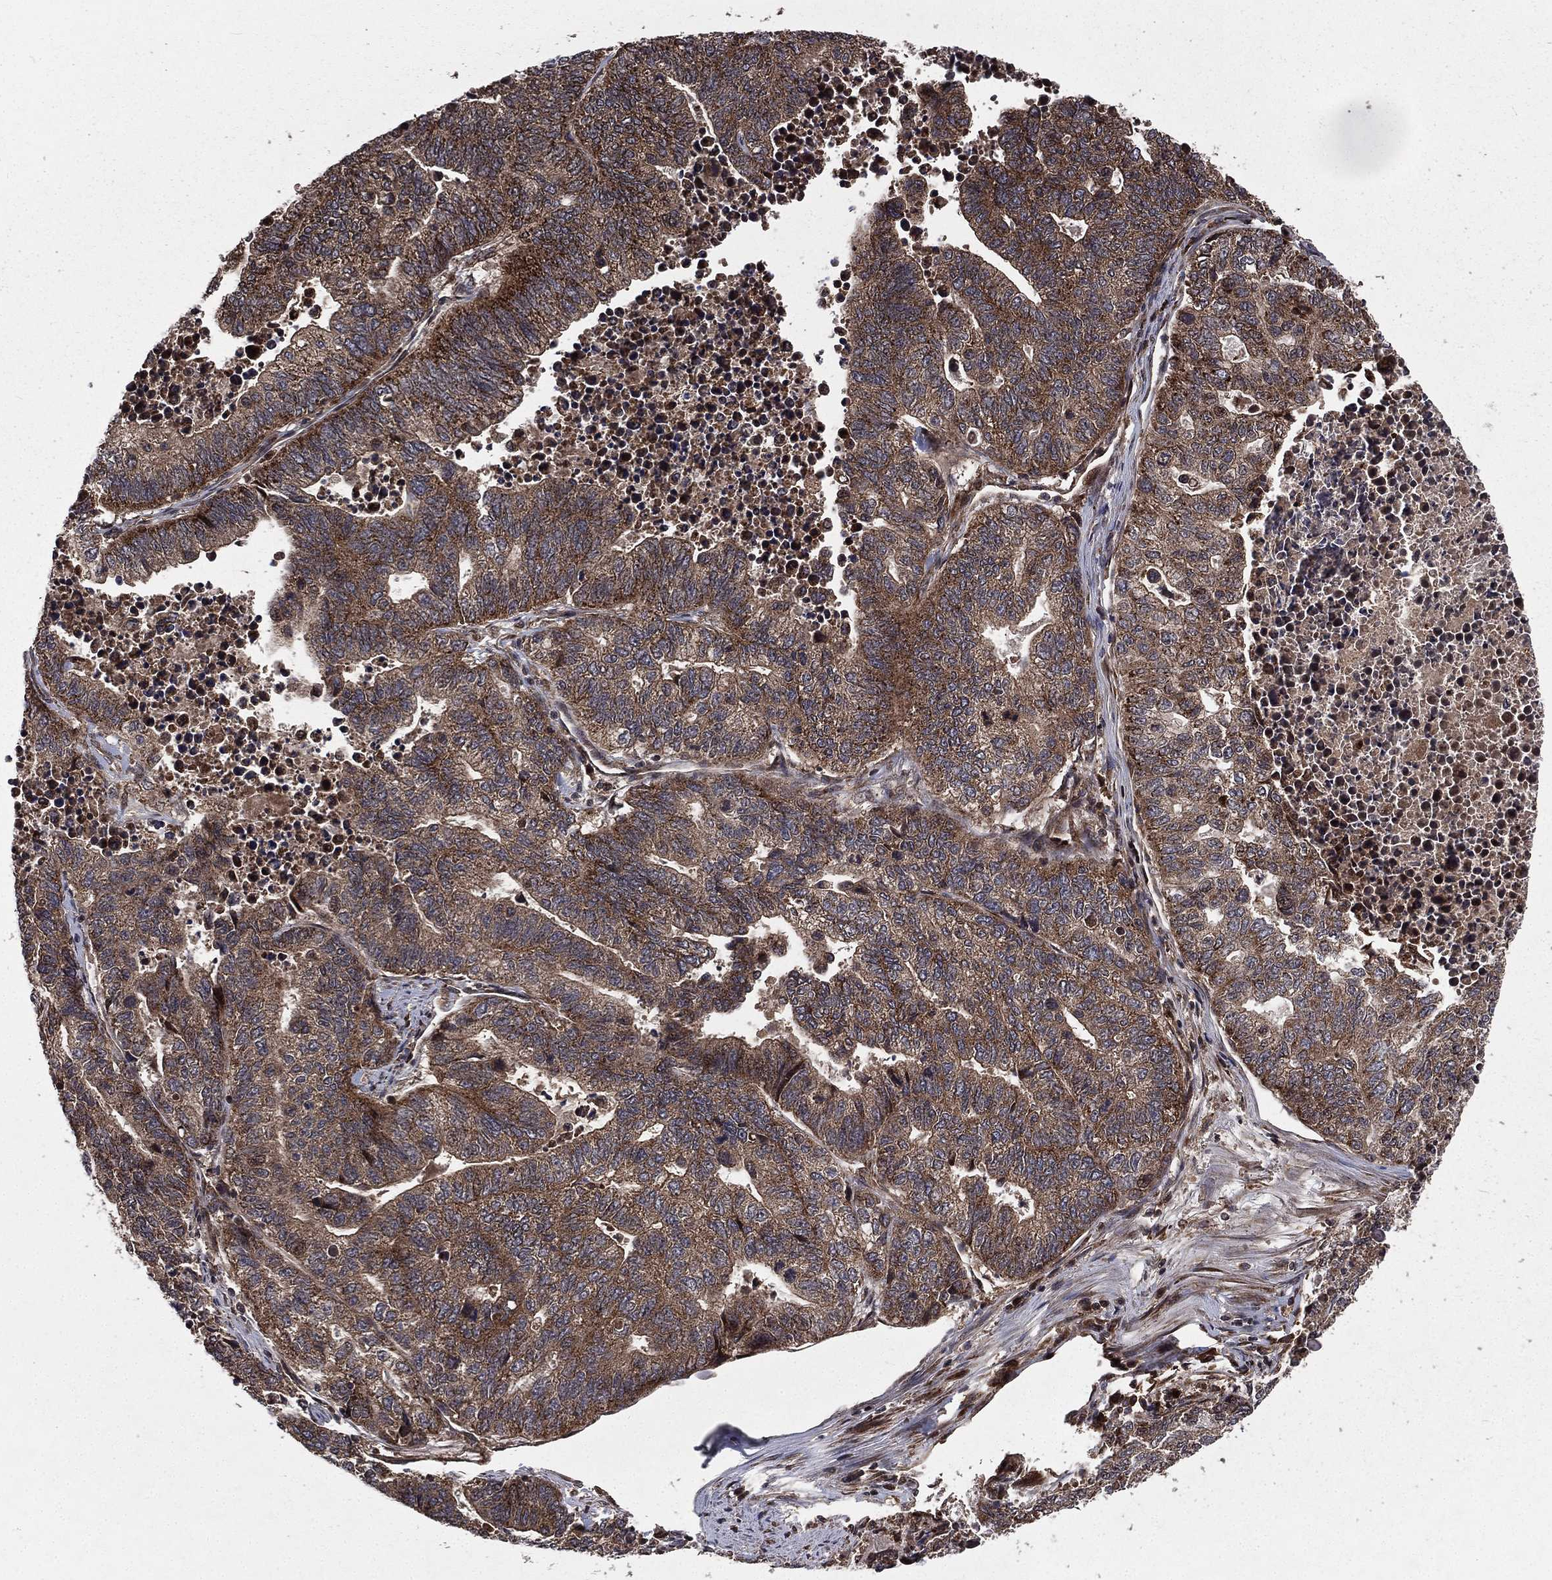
{"staining": {"intensity": "moderate", "quantity": ">75%", "location": "cytoplasmic/membranous"}, "tissue": "stomach cancer", "cell_type": "Tumor cells", "image_type": "cancer", "snomed": [{"axis": "morphology", "description": "Adenocarcinoma, NOS"}, {"axis": "topography", "description": "Stomach, upper"}], "caption": "Approximately >75% of tumor cells in stomach adenocarcinoma display moderate cytoplasmic/membranous protein positivity as visualized by brown immunohistochemical staining.", "gene": "LENG8", "patient": {"sex": "female", "age": 67}}